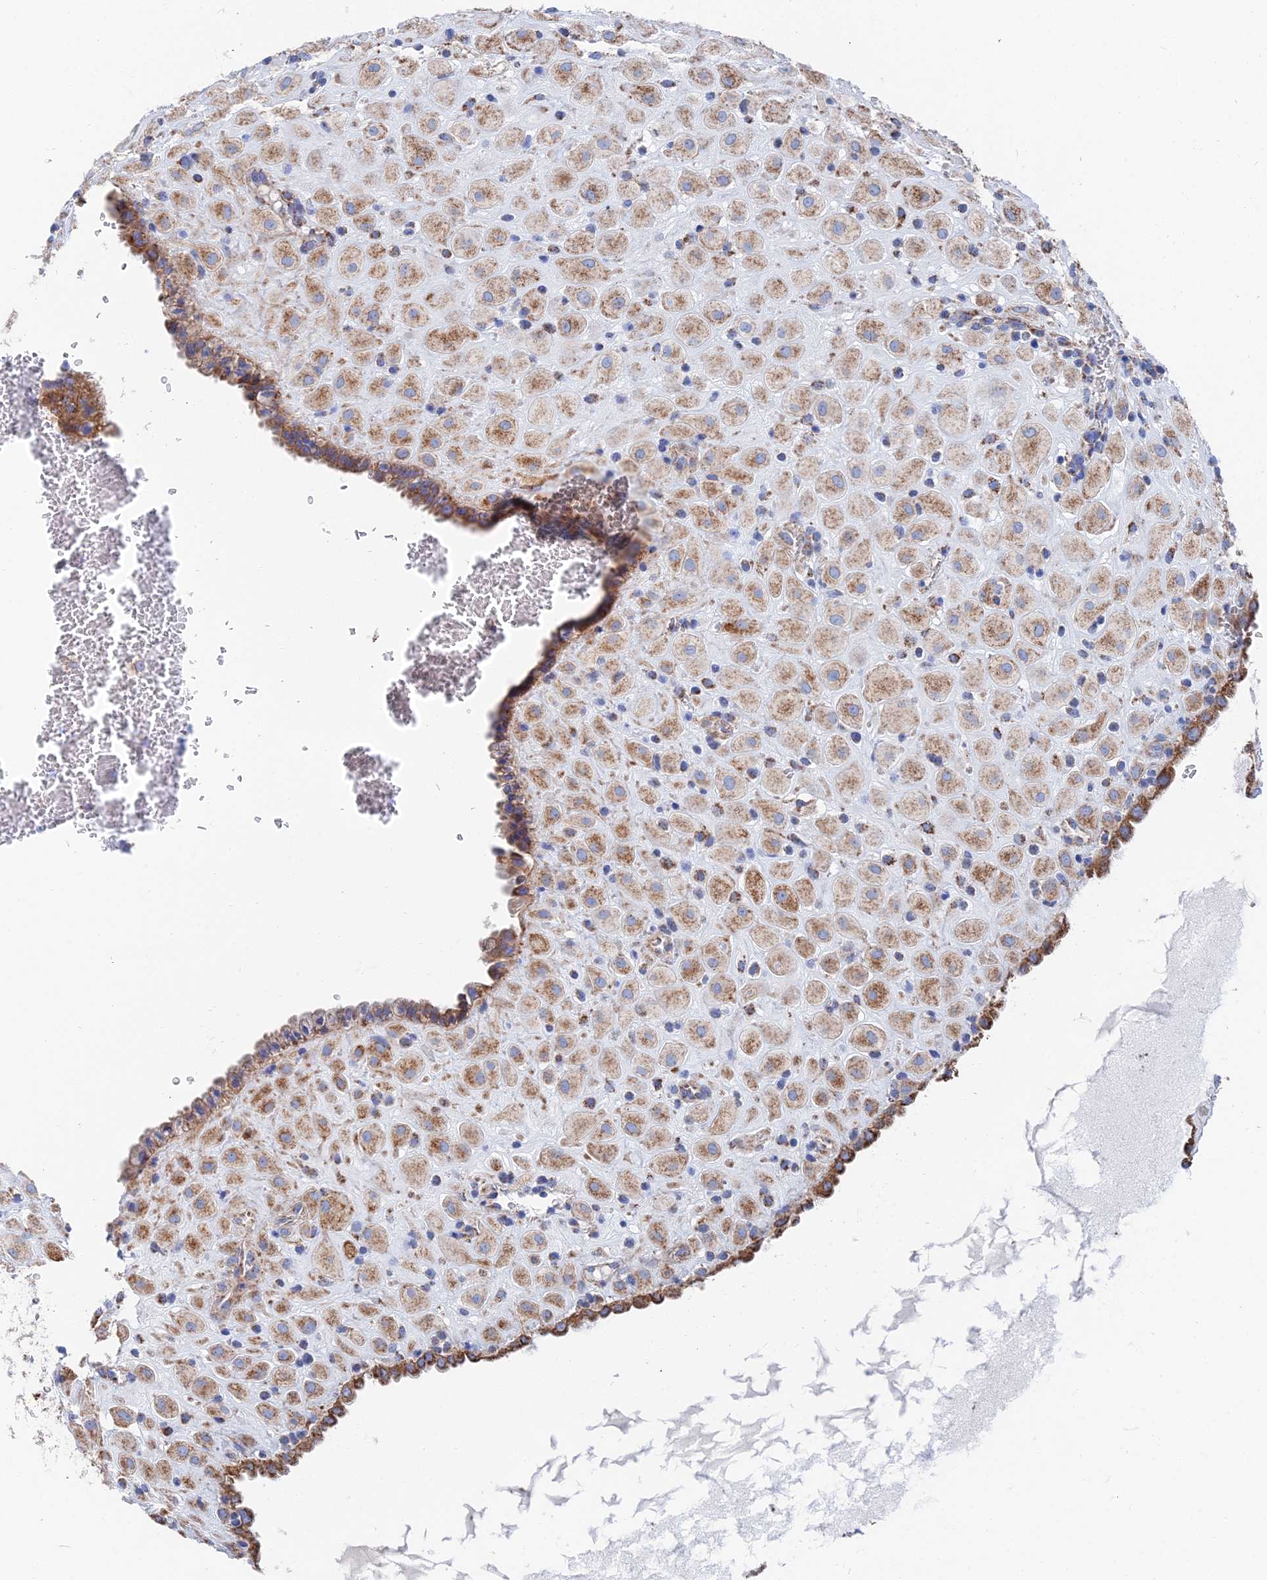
{"staining": {"intensity": "moderate", "quantity": ">75%", "location": "cytoplasmic/membranous"}, "tissue": "placenta", "cell_type": "Decidual cells", "image_type": "normal", "snomed": [{"axis": "morphology", "description": "Normal tissue, NOS"}, {"axis": "topography", "description": "Placenta"}], "caption": "Decidual cells display medium levels of moderate cytoplasmic/membranous staining in approximately >75% of cells in benign placenta. (DAB = brown stain, brightfield microscopy at high magnification).", "gene": "IFT80", "patient": {"sex": "female", "age": 35}}